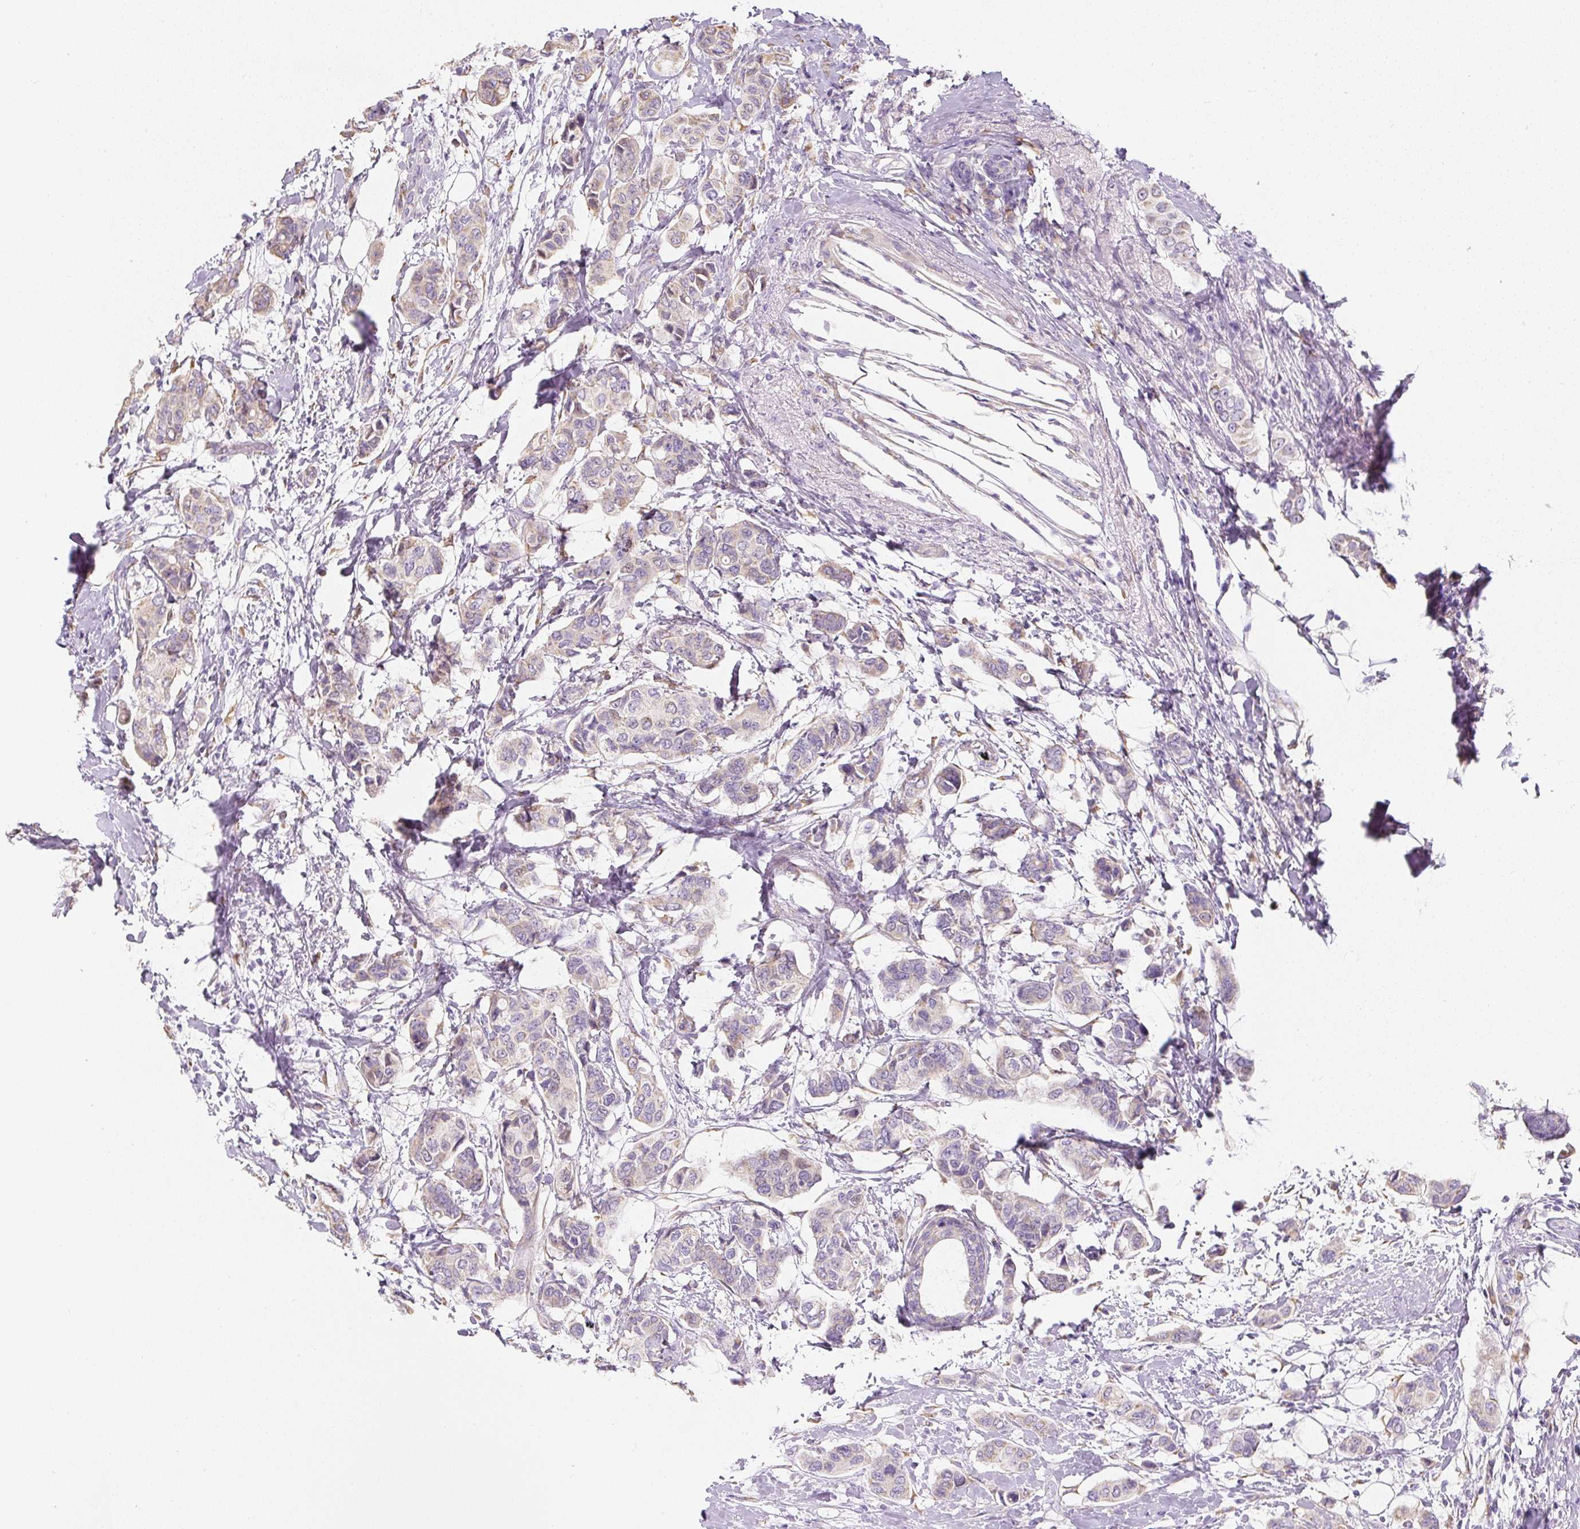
{"staining": {"intensity": "weak", "quantity": "25%-75%", "location": "cytoplasmic/membranous"}, "tissue": "breast cancer", "cell_type": "Tumor cells", "image_type": "cancer", "snomed": [{"axis": "morphology", "description": "Lobular carcinoma"}, {"axis": "topography", "description": "Breast"}], "caption": "Breast cancer (lobular carcinoma) stained for a protein exhibits weak cytoplasmic/membranous positivity in tumor cells. Nuclei are stained in blue.", "gene": "PWWP3B", "patient": {"sex": "female", "age": 51}}